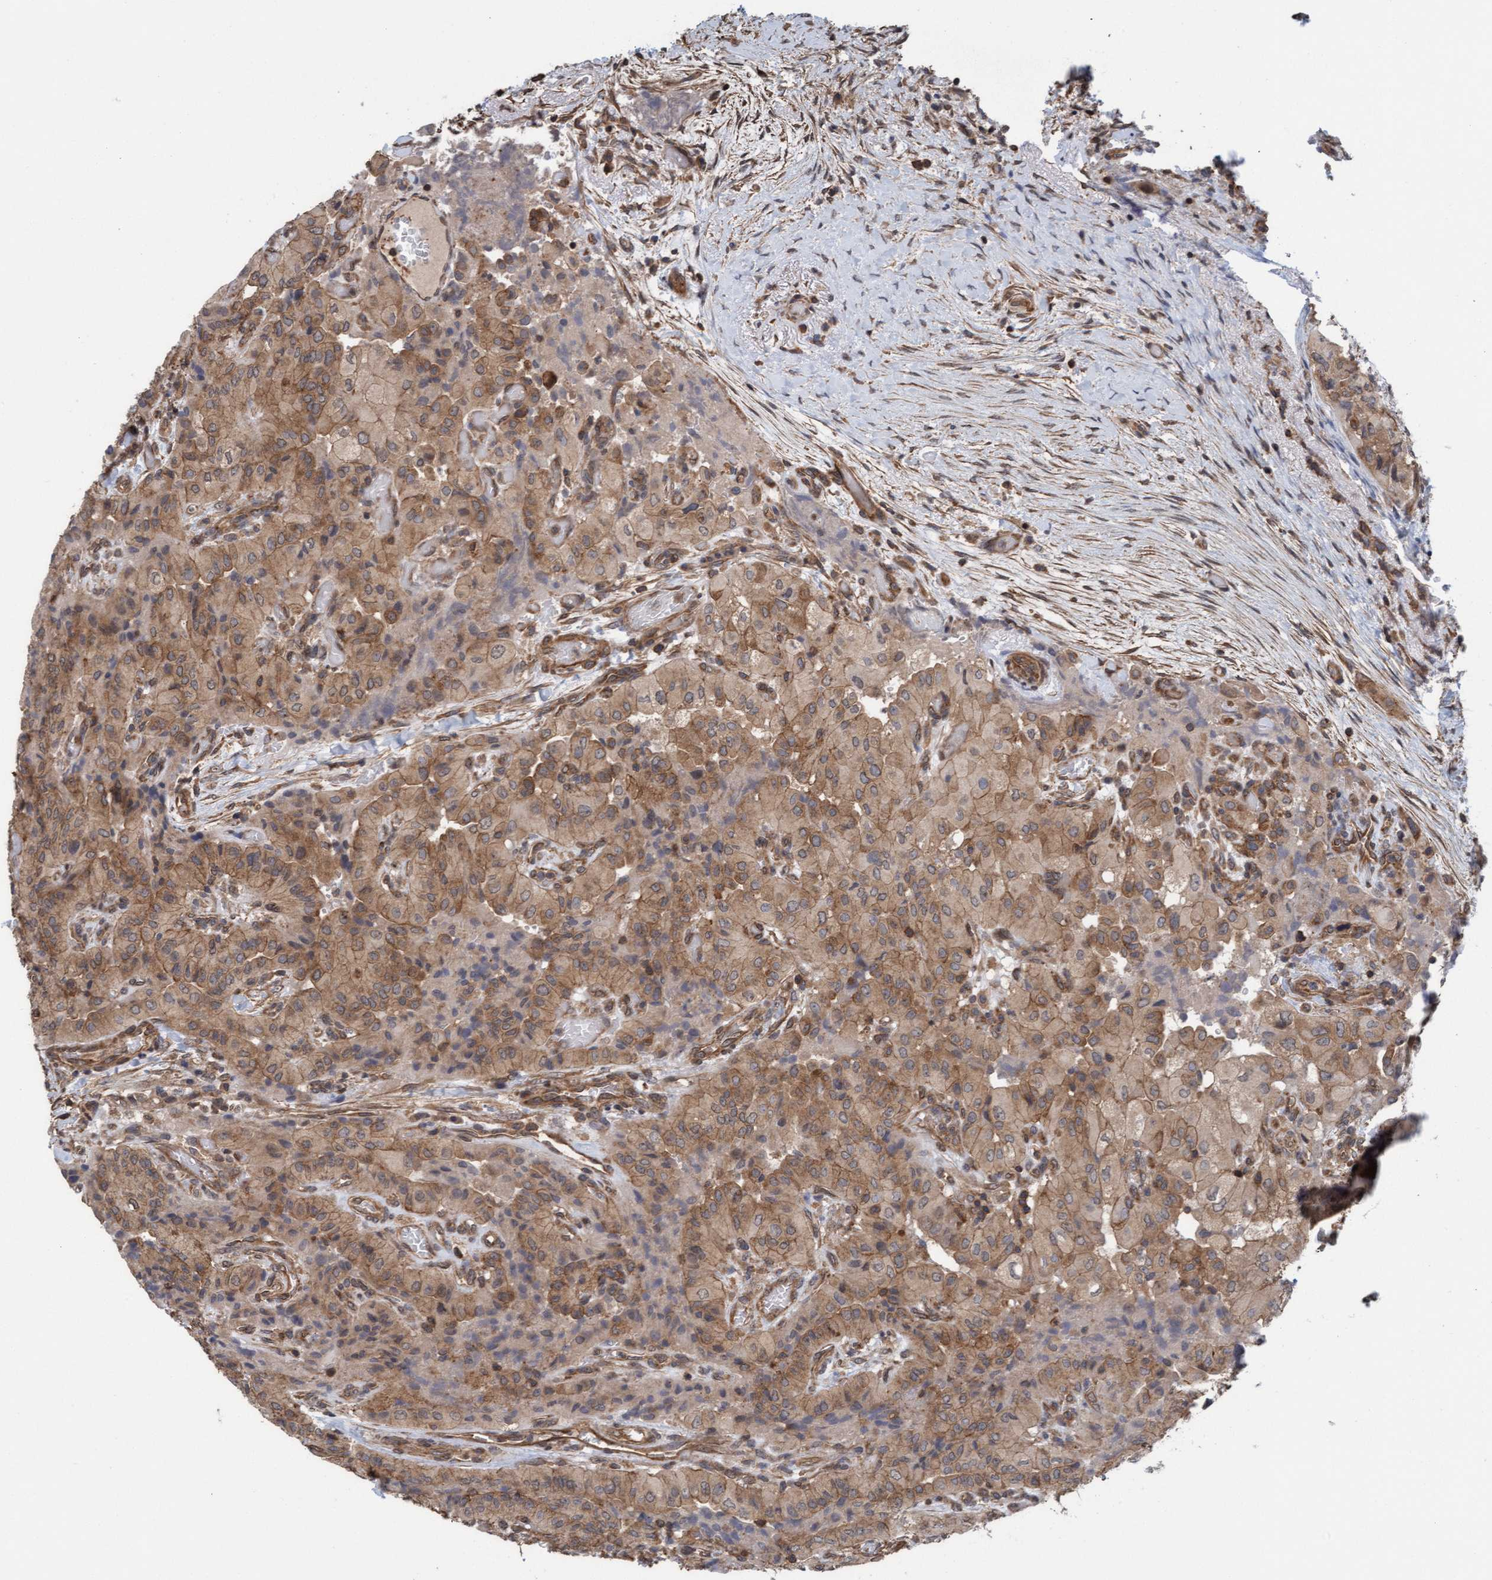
{"staining": {"intensity": "moderate", "quantity": ">75%", "location": "cytoplasmic/membranous"}, "tissue": "thyroid cancer", "cell_type": "Tumor cells", "image_type": "cancer", "snomed": [{"axis": "morphology", "description": "Papillary adenocarcinoma, NOS"}, {"axis": "topography", "description": "Thyroid gland"}], "caption": "Immunohistochemistry (IHC) histopathology image of neoplastic tissue: human thyroid cancer stained using immunohistochemistry reveals medium levels of moderate protein expression localized specifically in the cytoplasmic/membranous of tumor cells, appearing as a cytoplasmic/membranous brown color.", "gene": "FXR2", "patient": {"sex": "female", "age": 59}}